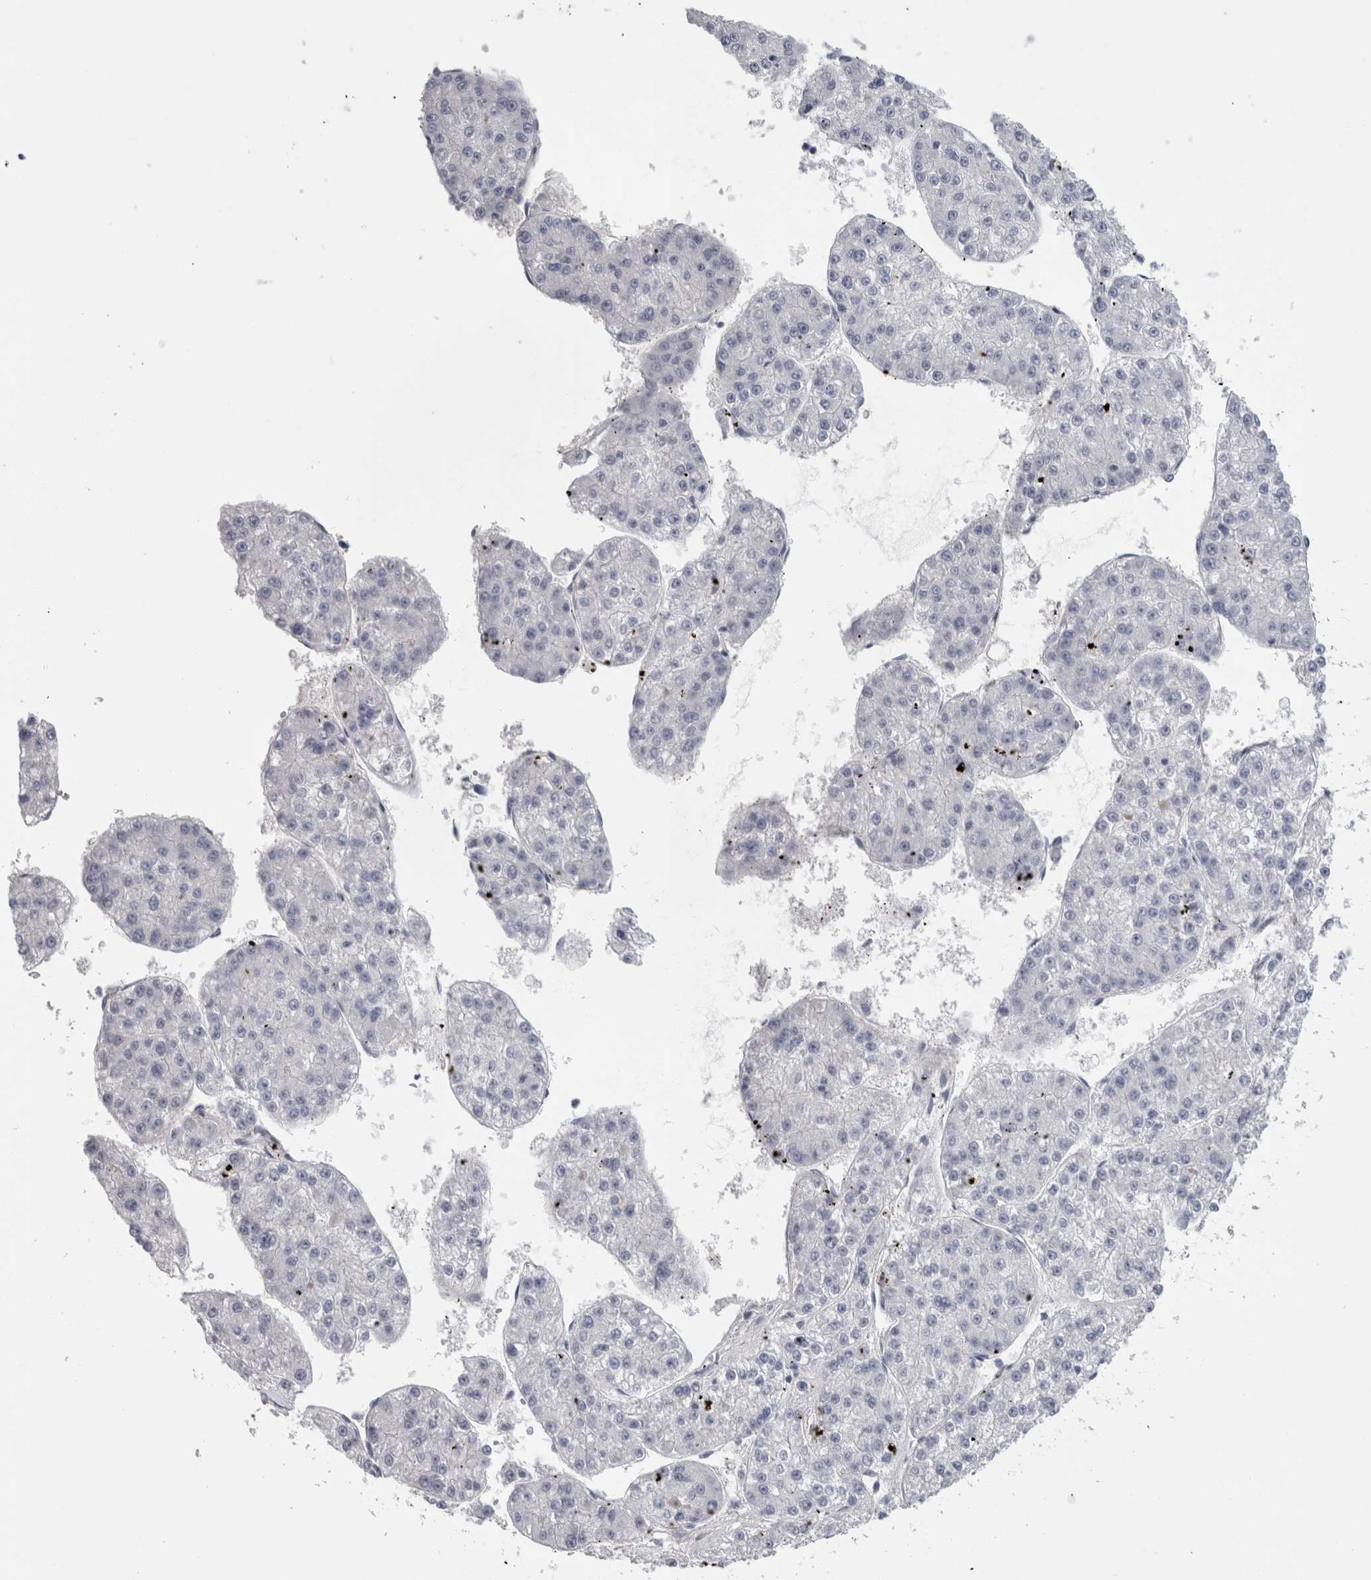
{"staining": {"intensity": "negative", "quantity": "none", "location": "none"}, "tissue": "liver cancer", "cell_type": "Tumor cells", "image_type": "cancer", "snomed": [{"axis": "morphology", "description": "Carcinoma, Hepatocellular, NOS"}, {"axis": "topography", "description": "Liver"}], "caption": "Immunohistochemical staining of human liver hepatocellular carcinoma shows no significant staining in tumor cells.", "gene": "SCRN1", "patient": {"sex": "female", "age": 73}}